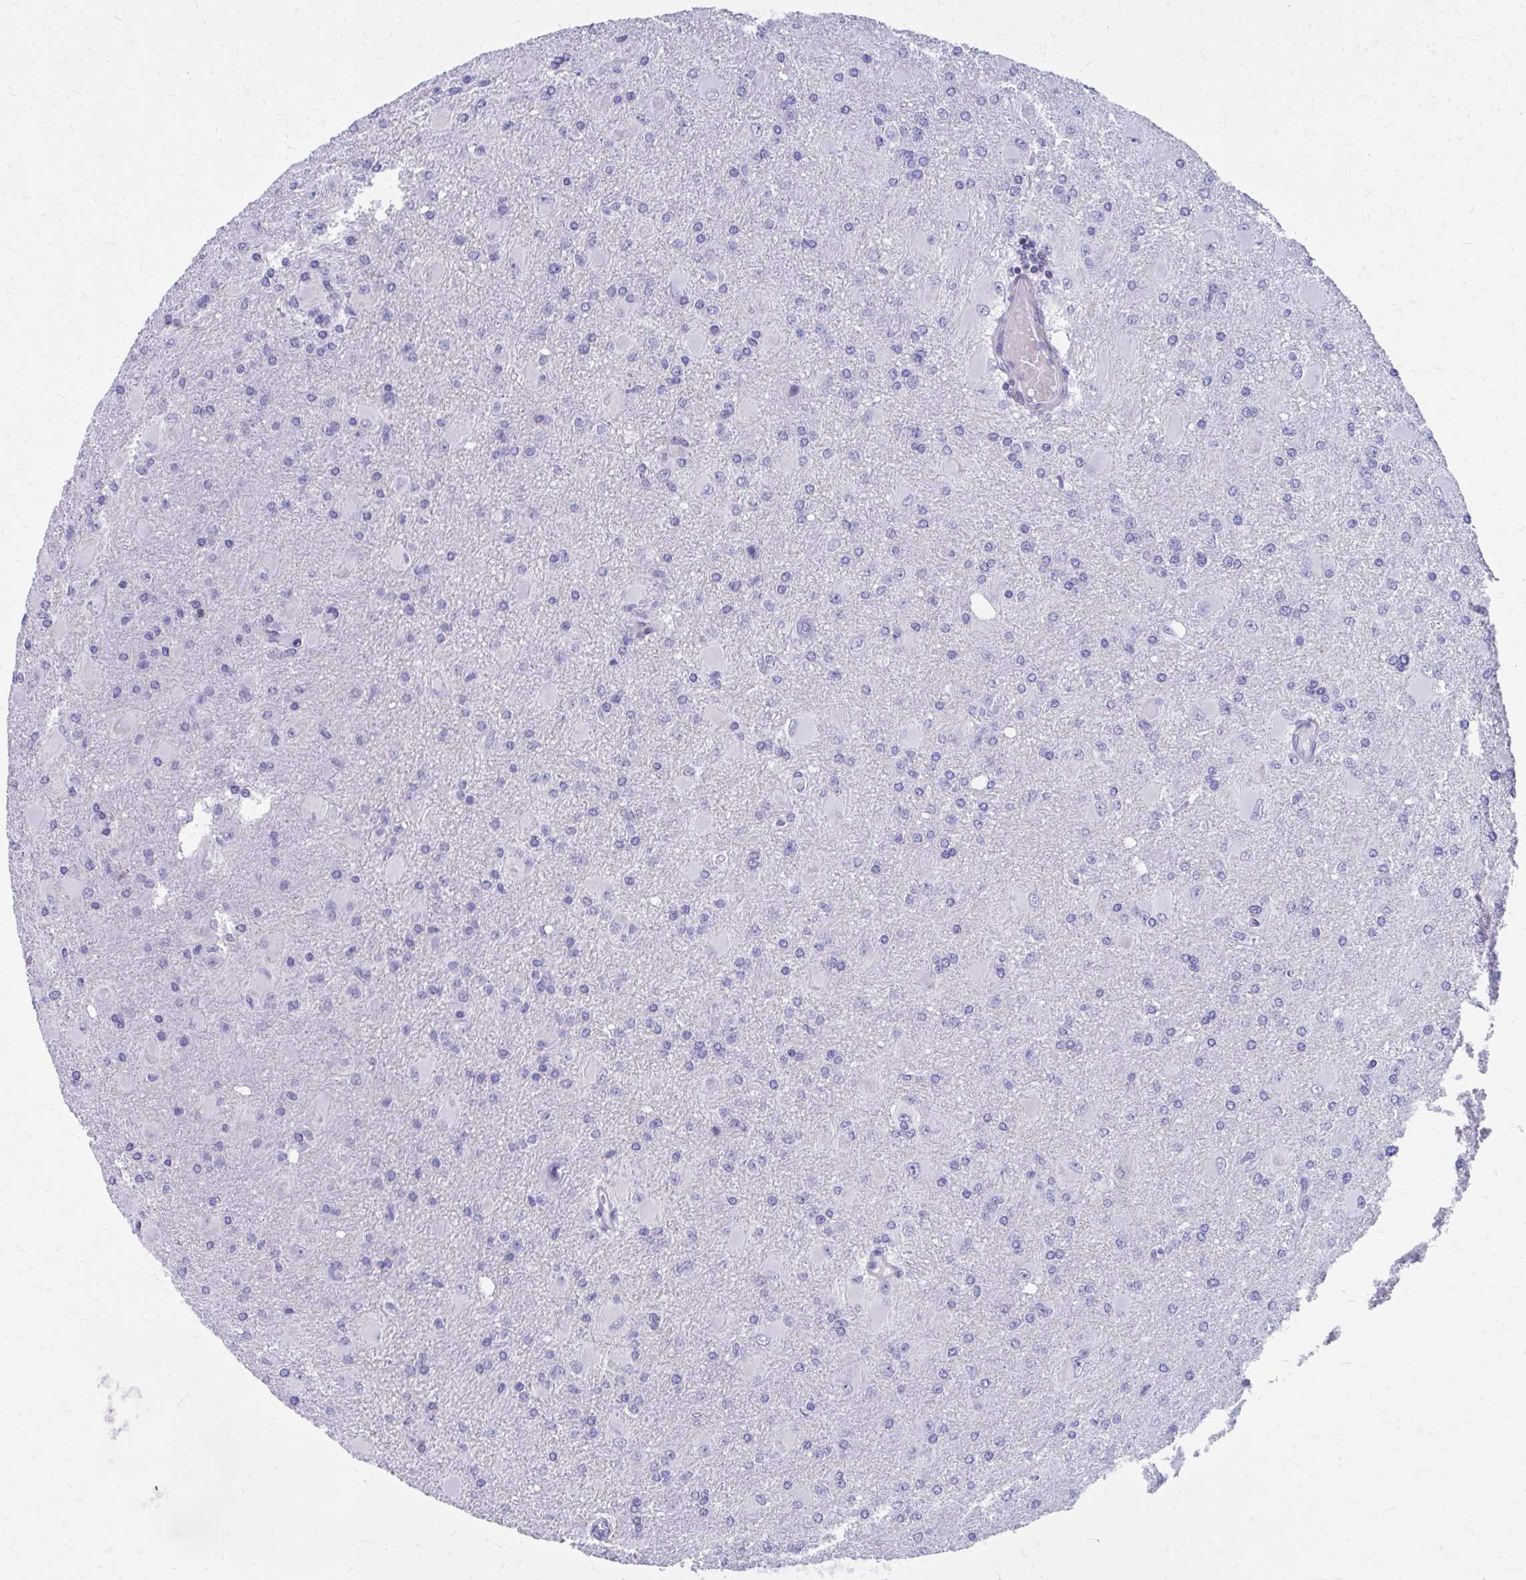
{"staining": {"intensity": "negative", "quantity": "none", "location": "none"}, "tissue": "glioma", "cell_type": "Tumor cells", "image_type": "cancer", "snomed": [{"axis": "morphology", "description": "Glioma, malignant, High grade"}, {"axis": "topography", "description": "Brain"}], "caption": "This is an immunohistochemistry (IHC) micrograph of human glioma. There is no expression in tumor cells.", "gene": "RUNX3", "patient": {"sex": "male", "age": 67}}